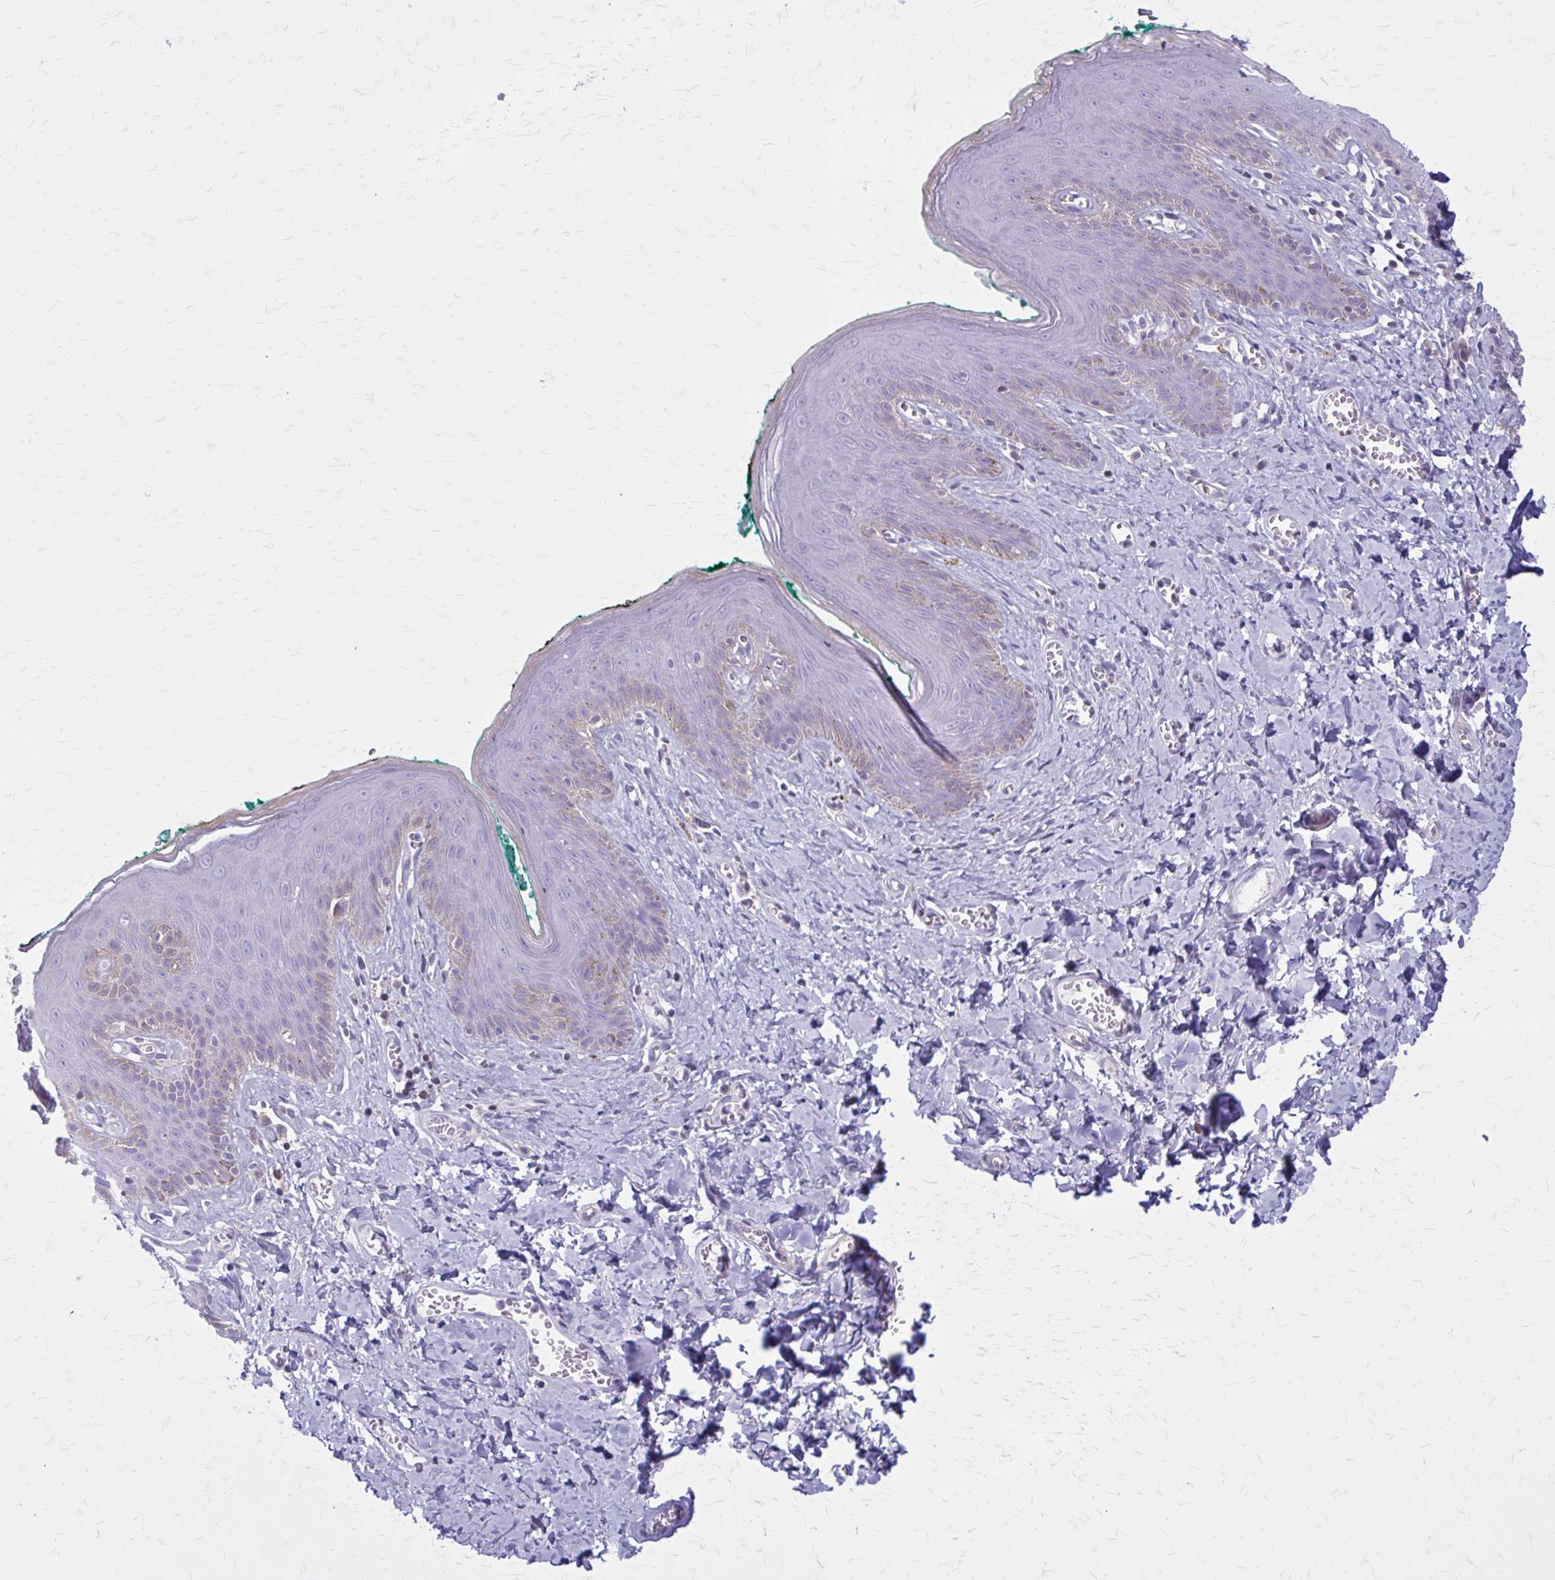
{"staining": {"intensity": "negative", "quantity": "none", "location": "none"}, "tissue": "skin", "cell_type": "Epidermal cells", "image_type": "normal", "snomed": [{"axis": "morphology", "description": "Normal tissue, NOS"}, {"axis": "topography", "description": "Vulva"}, {"axis": "topography", "description": "Peripheral nerve tissue"}], "caption": "The histopathology image displays no significant expression in epidermal cells of skin.", "gene": "PITPNM1", "patient": {"sex": "female", "age": 66}}